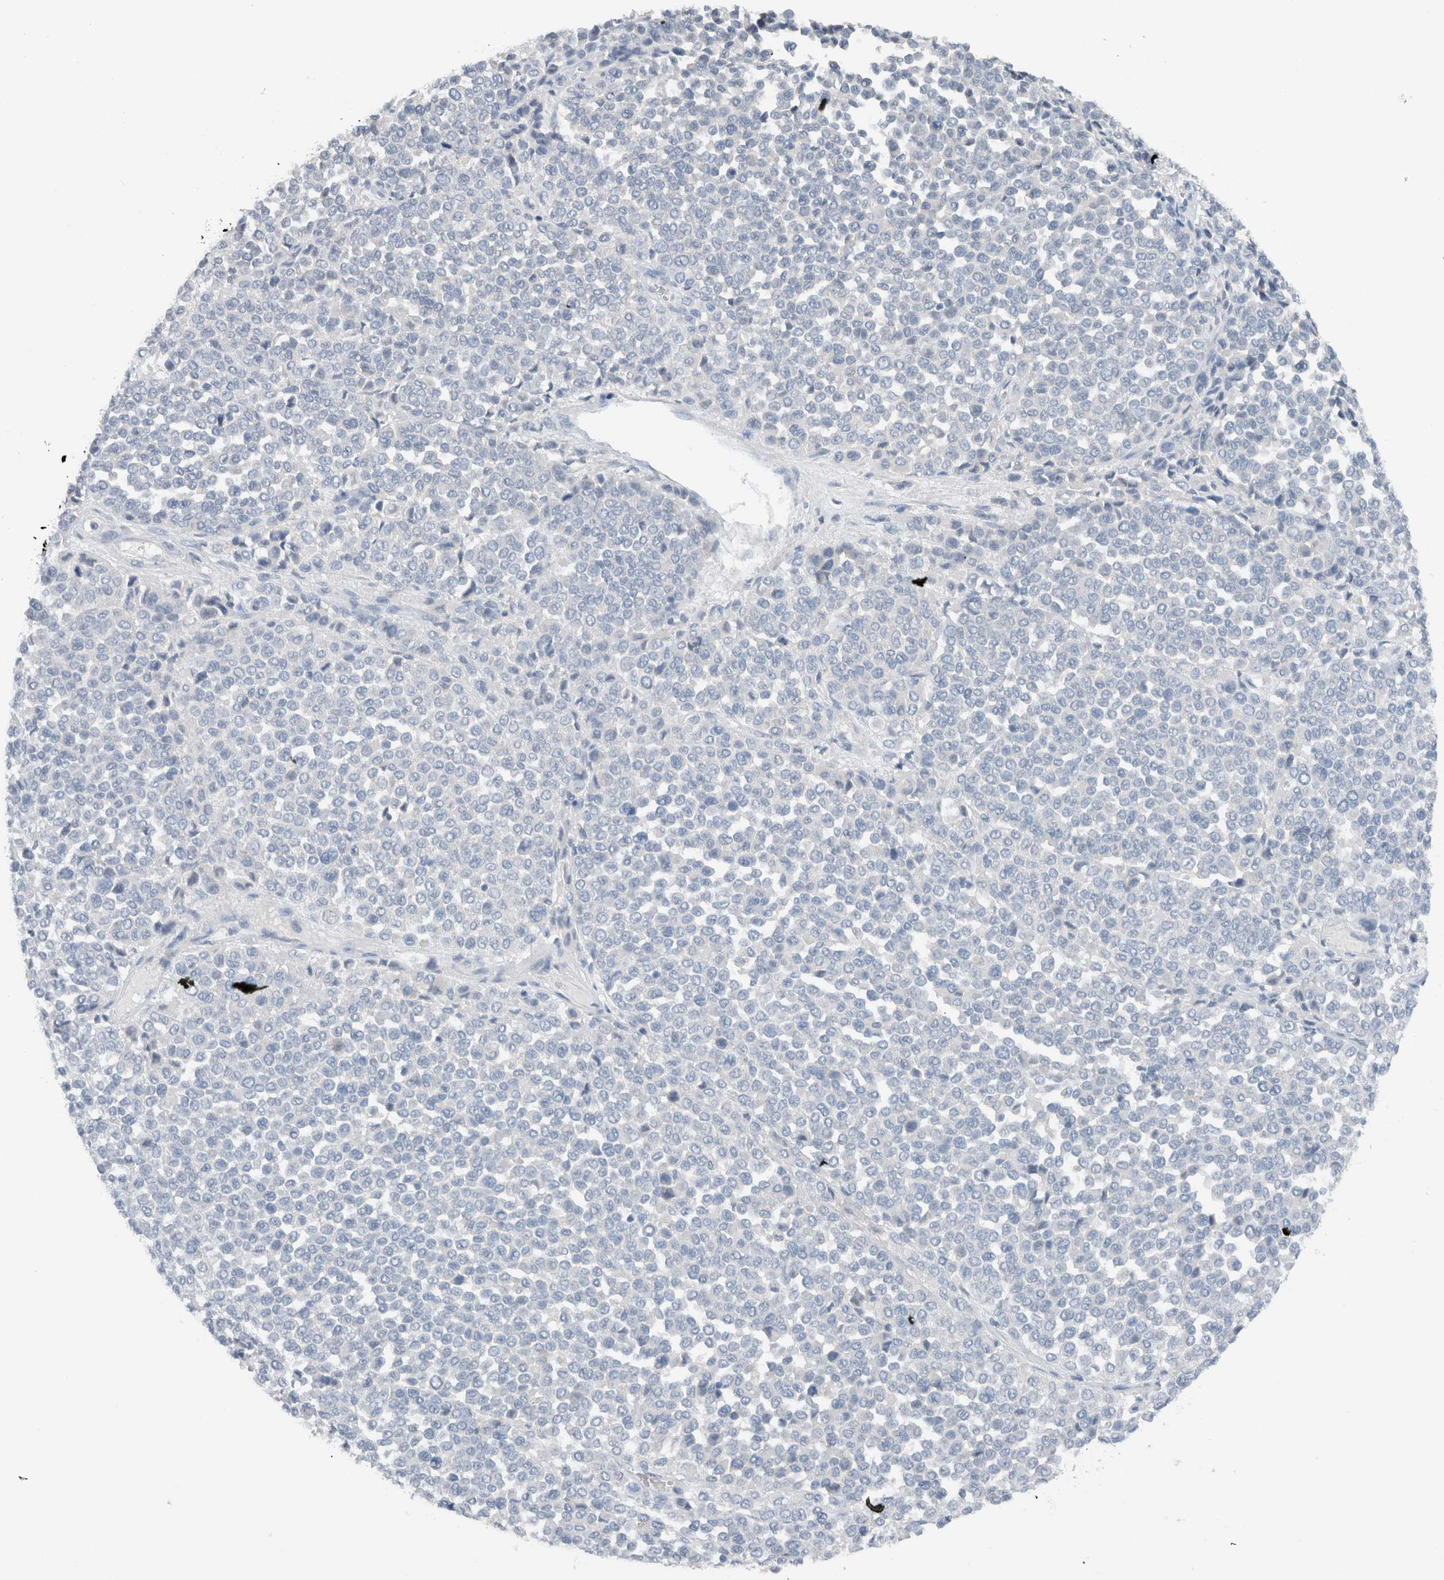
{"staining": {"intensity": "negative", "quantity": "none", "location": "none"}, "tissue": "melanoma", "cell_type": "Tumor cells", "image_type": "cancer", "snomed": [{"axis": "morphology", "description": "Malignant melanoma, Metastatic site"}, {"axis": "topography", "description": "Pancreas"}], "caption": "Photomicrograph shows no protein staining in tumor cells of malignant melanoma (metastatic site) tissue.", "gene": "DUOX1", "patient": {"sex": "female", "age": 30}}